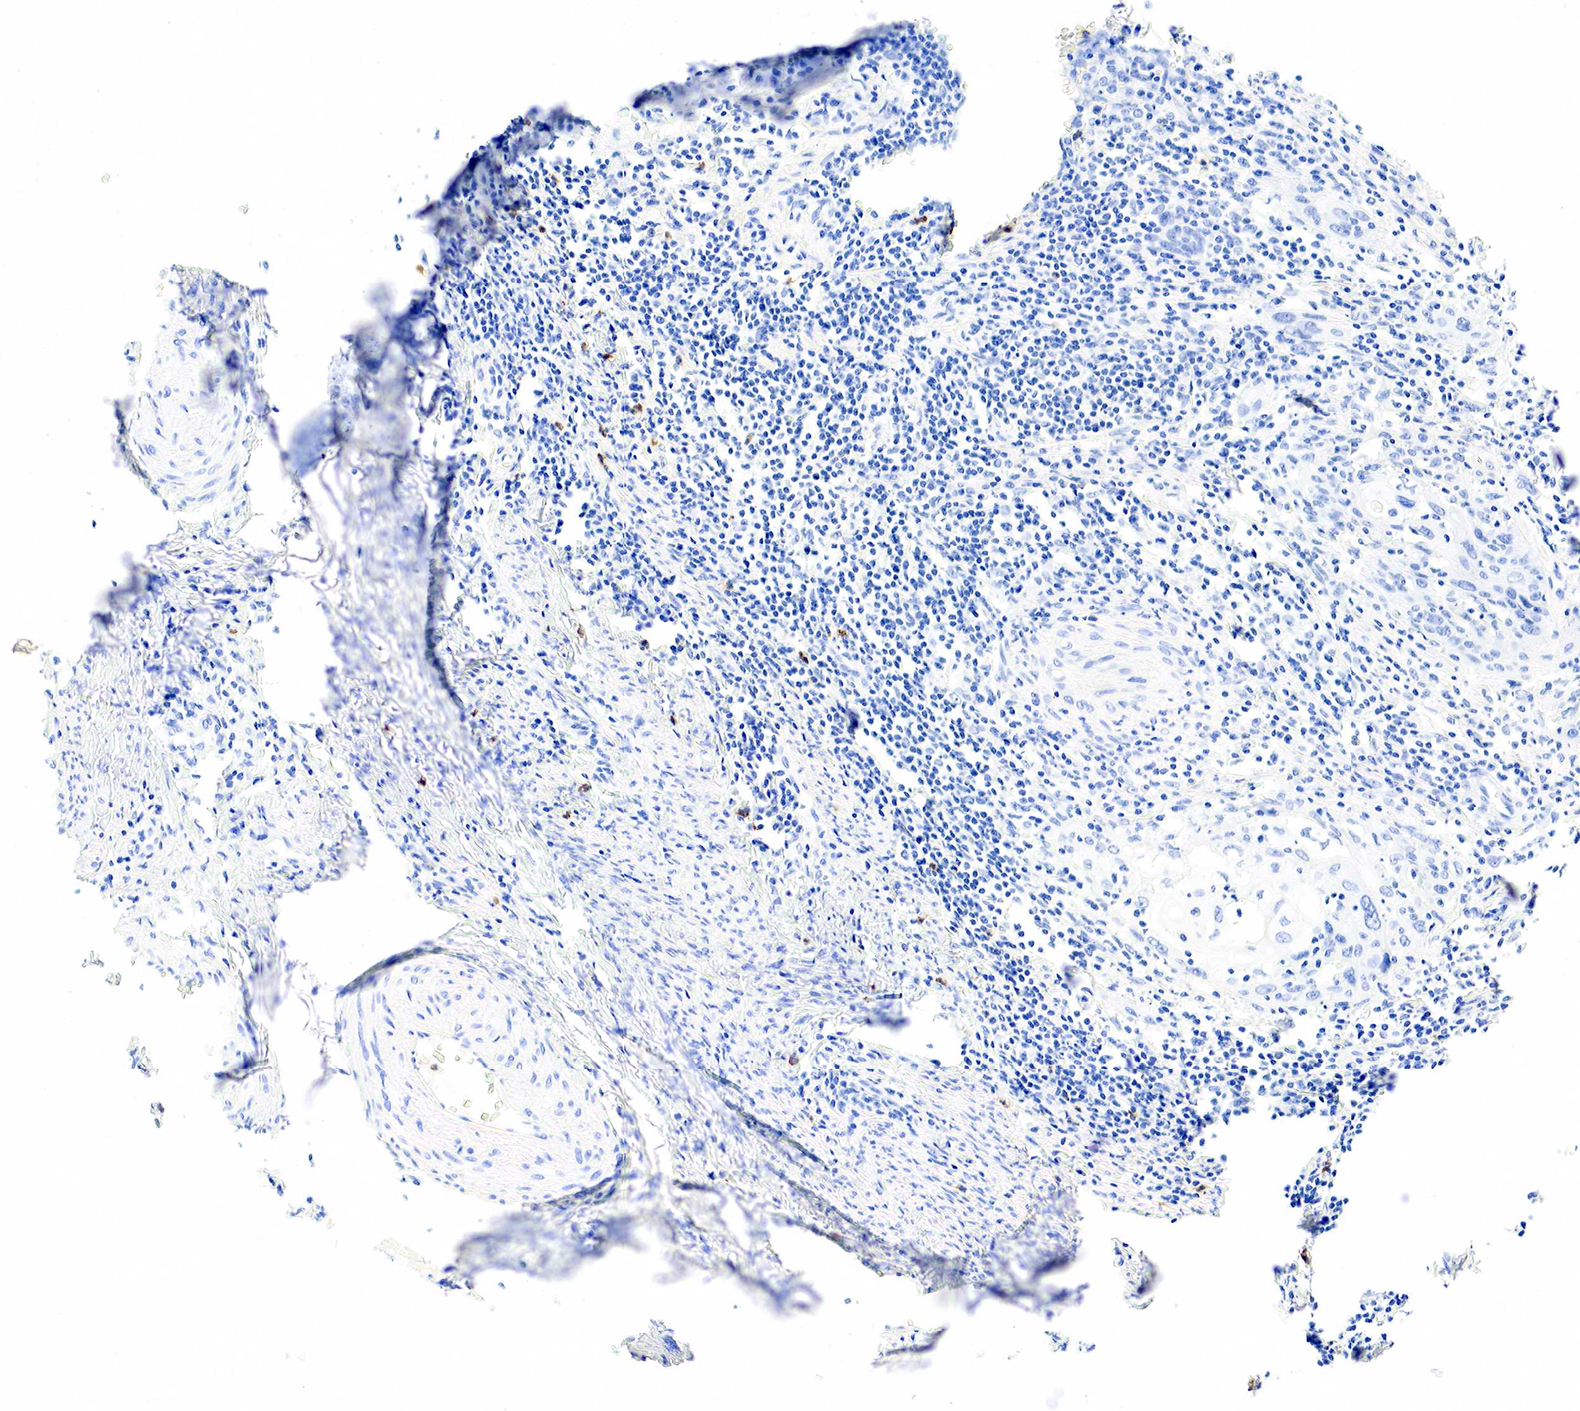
{"staining": {"intensity": "negative", "quantity": "none", "location": "none"}, "tissue": "cervical cancer", "cell_type": "Tumor cells", "image_type": "cancer", "snomed": [{"axis": "morphology", "description": "Squamous cell carcinoma, NOS"}, {"axis": "topography", "description": "Cervix"}], "caption": "DAB immunohistochemical staining of squamous cell carcinoma (cervical) demonstrates no significant positivity in tumor cells.", "gene": "FUT4", "patient": {"sex": "female", "age": 54}}